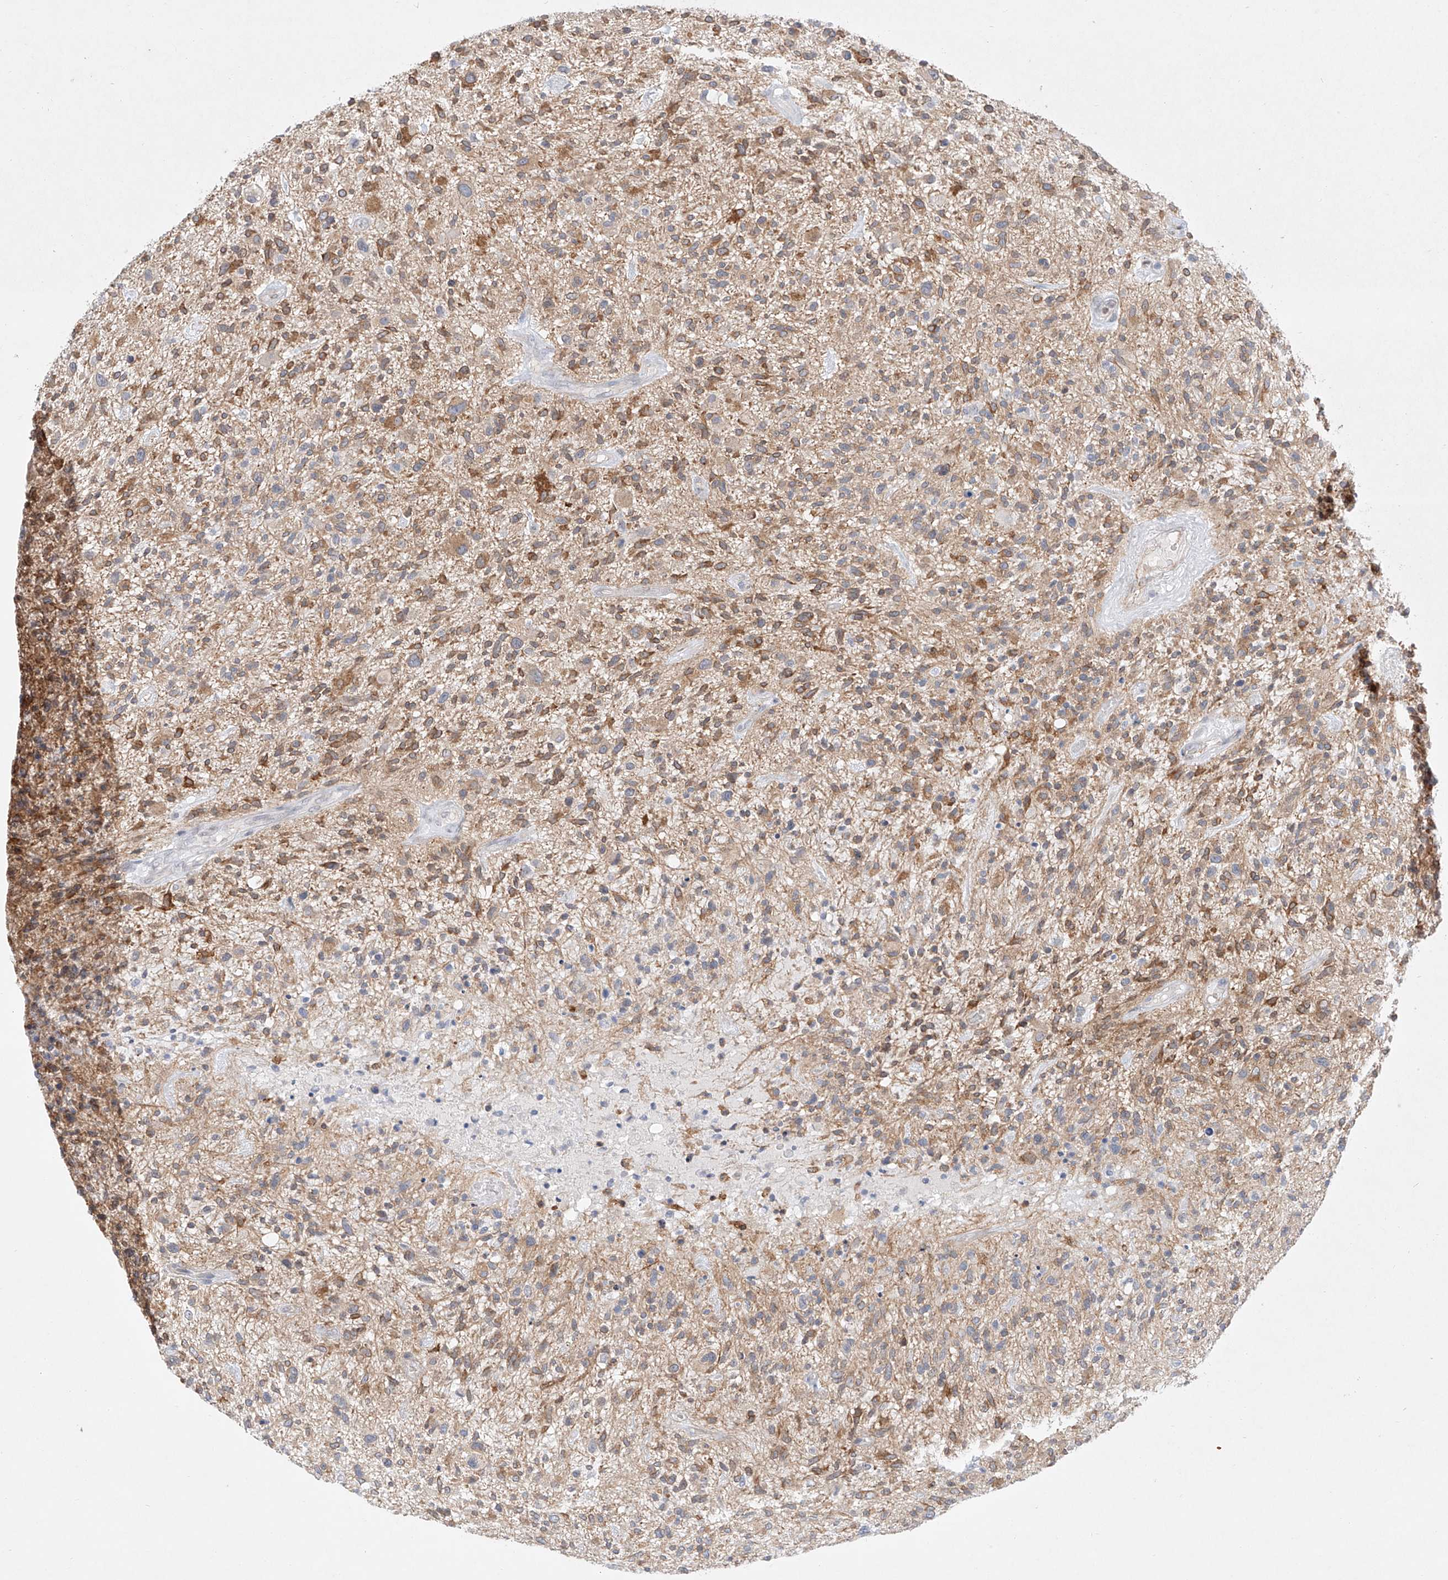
{"staining": {"intensity": "moderate", "quantity": ">75%", "location": "cytoplasmic/membranous"}, "tissue": "glioma", "cell_type": "Tumor cells", "image_type": "cancer", "snomed": [{"axis": "morphology", "description": "Glioma, malignant, High grade"}, {"axis": "topography", "description": "Brain"}], "caption": "Protein staining of glioma tissue displays moderate cytoplasmic/membranous staining in about >75% of tumor cells.", "gene": "REEP2", "patient": {"sex": "male", "age": 47}}